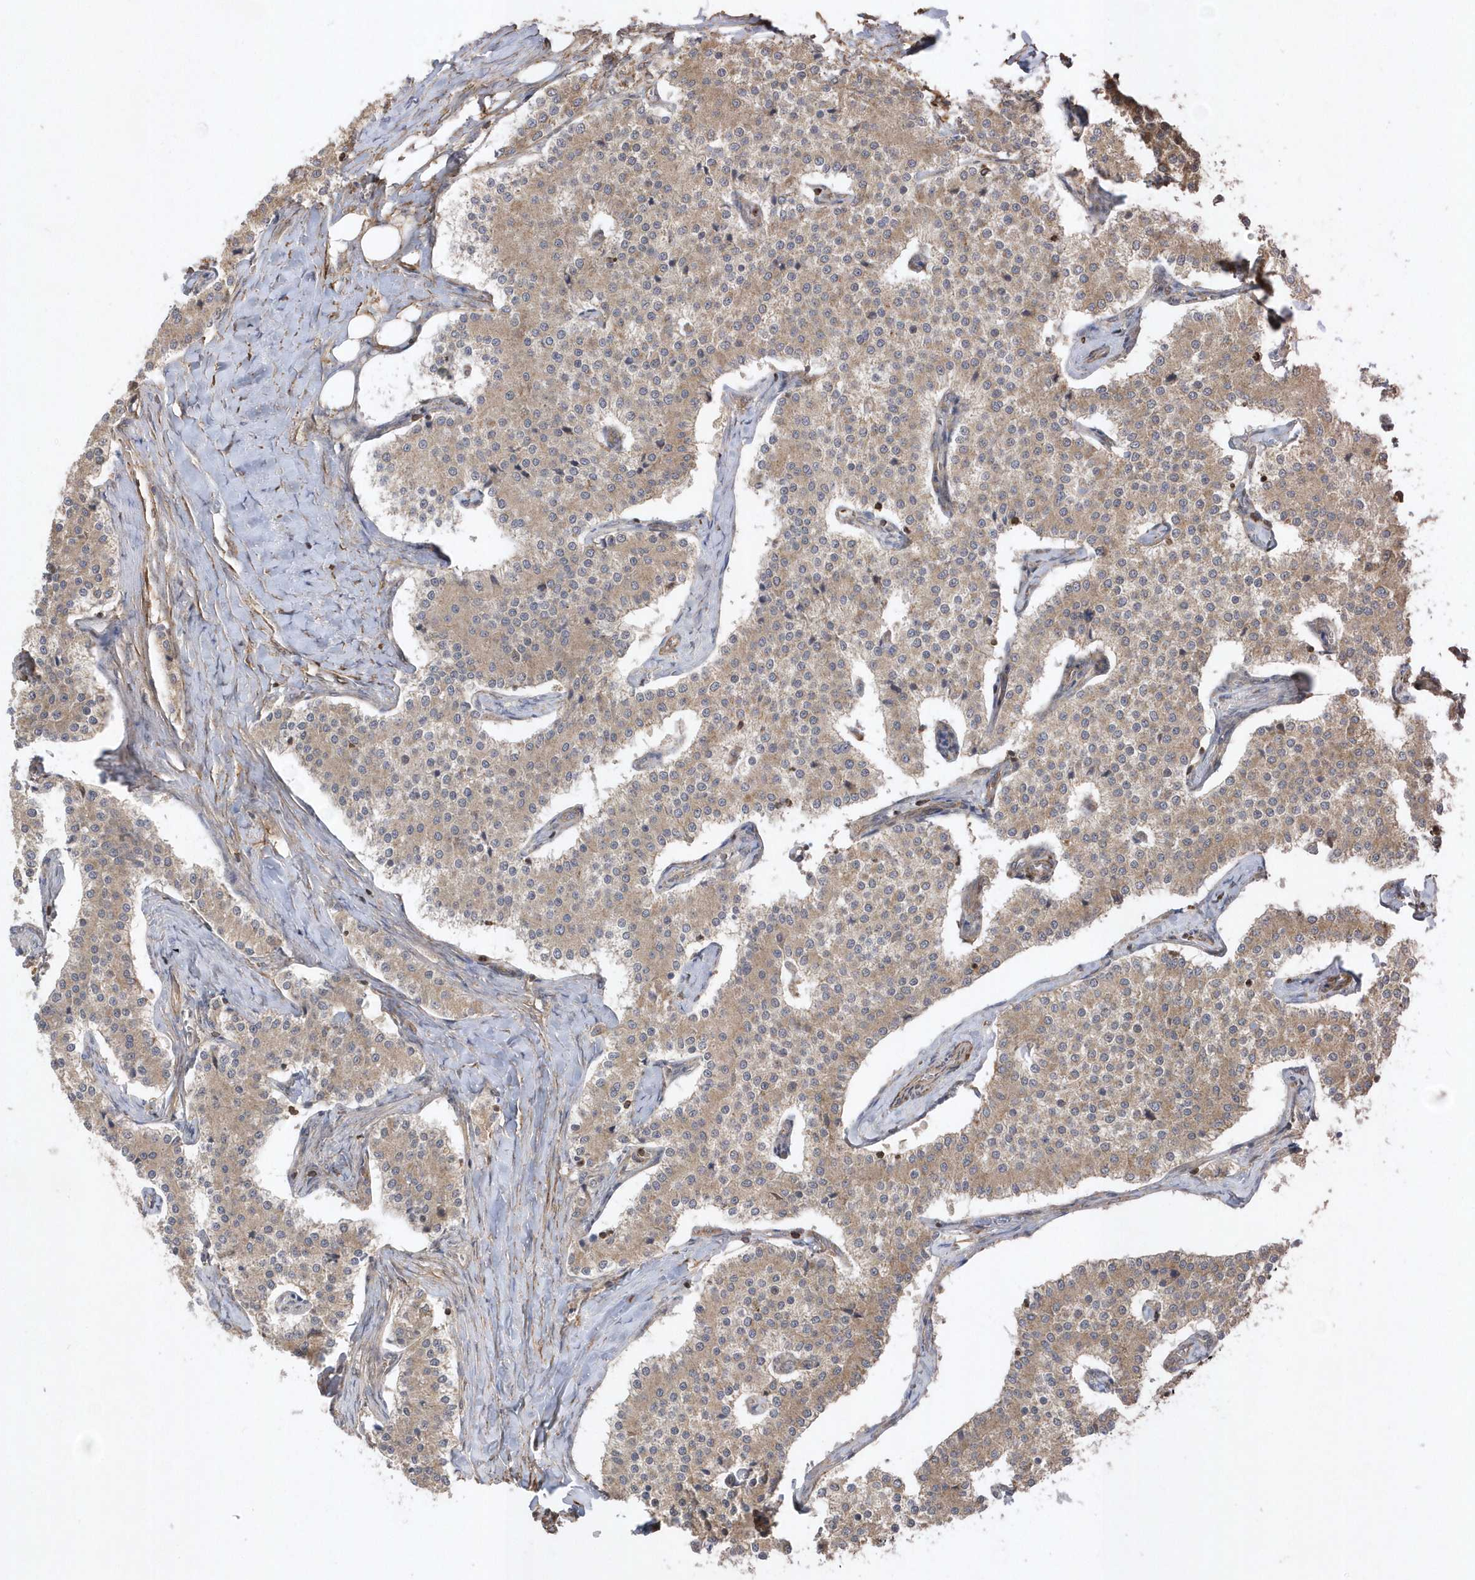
{"staining": {"intensity": "weak", "quantity": "<25%", "location": "cytoplasmic/membranous"}, "tissue": "carcinoid", "cell_type": "Tumor cells", "image_type": "cancer", "snomed": [{"axis": "morphology", "description": "Carcinoid, malignant, NOS"}, {"axis": "topography", "description": "Colon"}], "caption": "High power microscopy photomicrograph of an immunohistochemistry photomicrograph of carcinoid, revealing no significant expression in tumor cells.", "gene": "SENP8", "patient": {"sex": "female", "age": 52}}